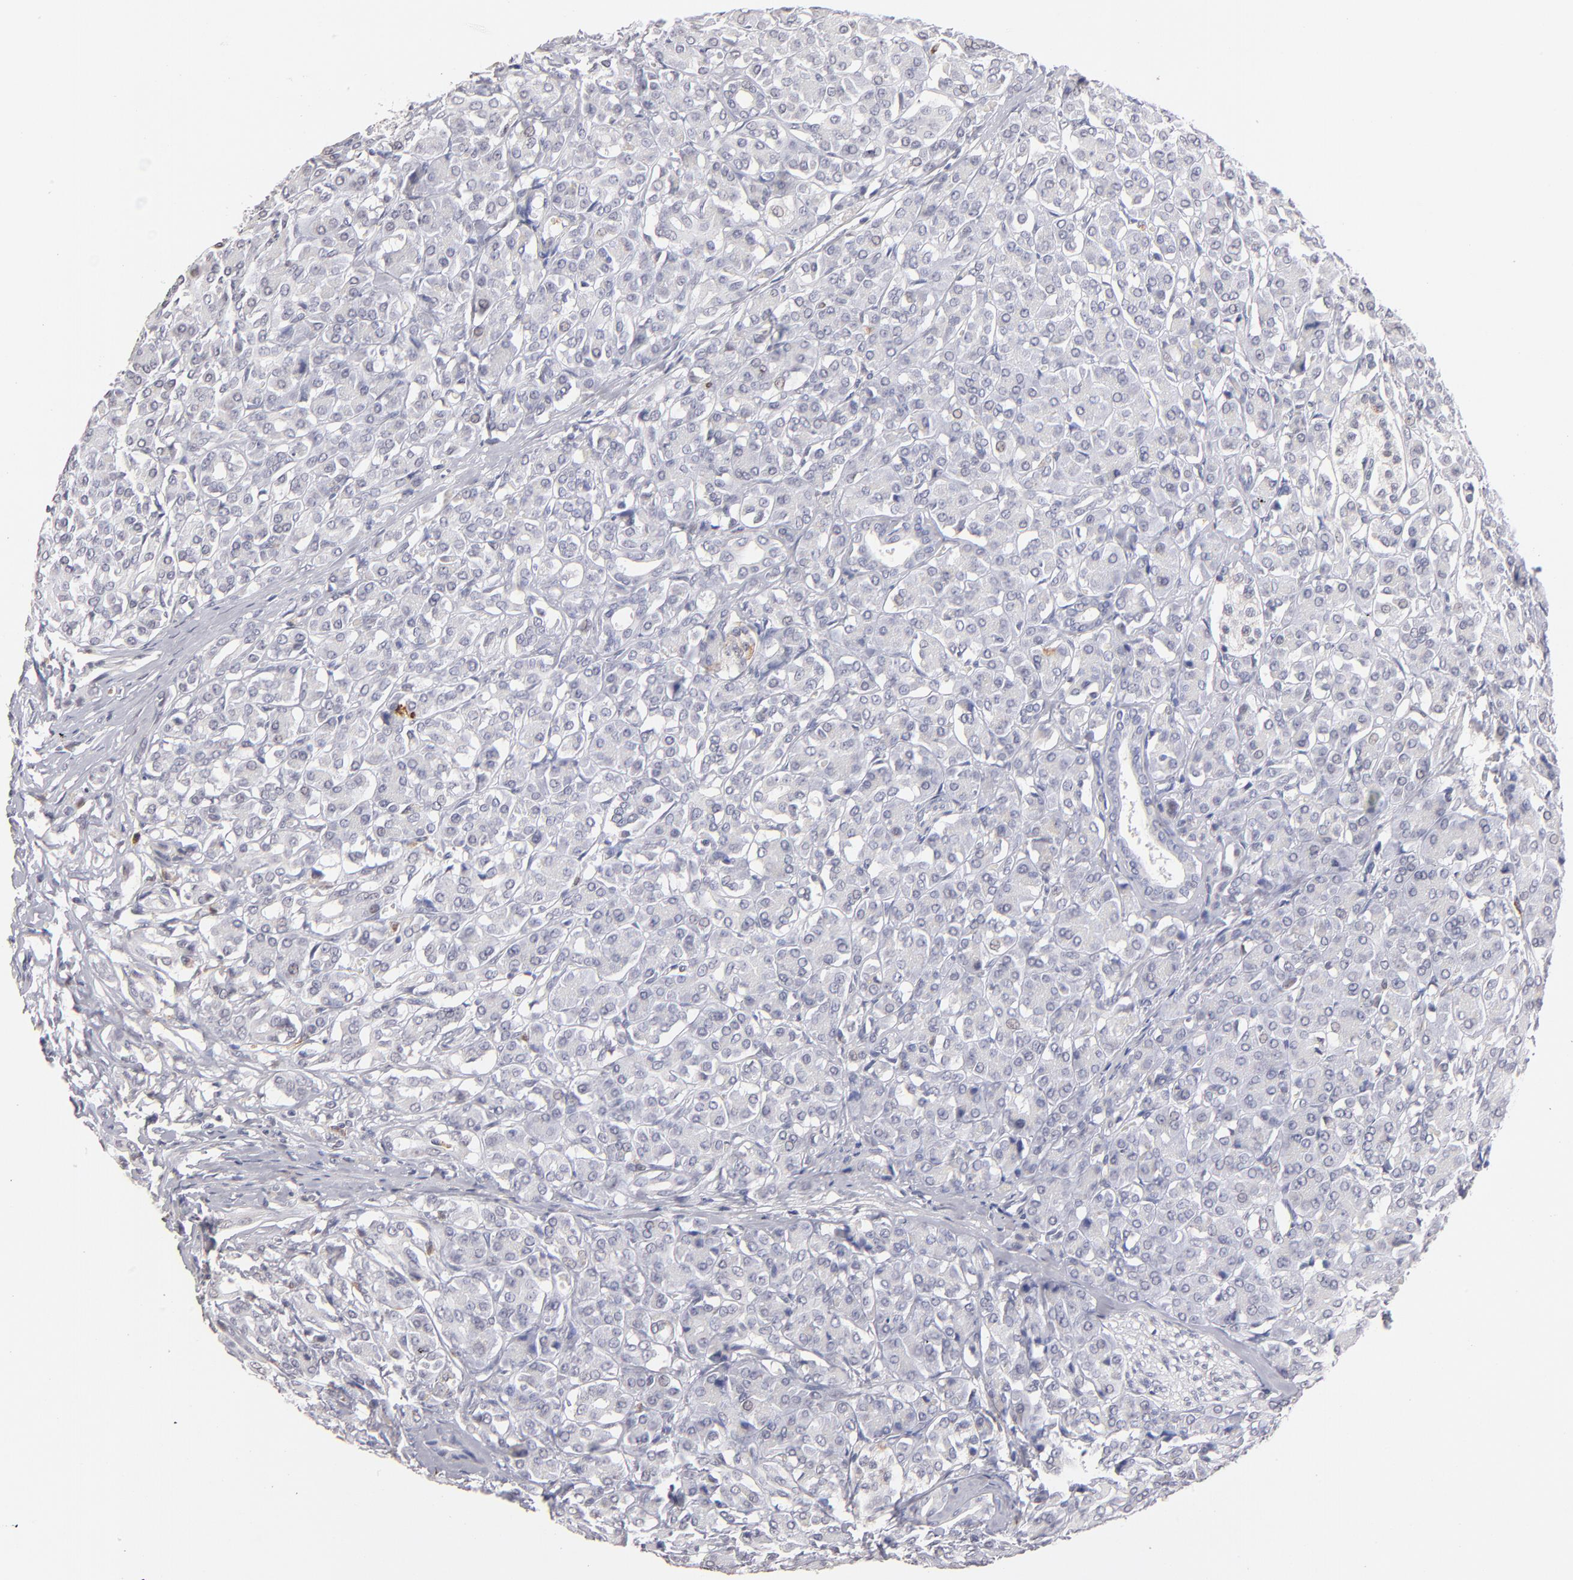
{"staining": {"intensity": "negative", "quantity": "none", "location": "none"}, "tissue": "pancreas", "cell_type": "Exocrine glandular cells", "image_type": "normal", "snomed": [{"axis": "morphology", "description": "Normal tissue, NOS"}, {"axis": "topography", "description": "Lymph node"}, {"axis": "topography", "description": "Pancreas"}], "caption": "Pancreas stained for a protein using IHC demonstrates no expression exocrine glandular cells.", "gene": "MGAM", "patient": {"sex": "male", "age": 59}}